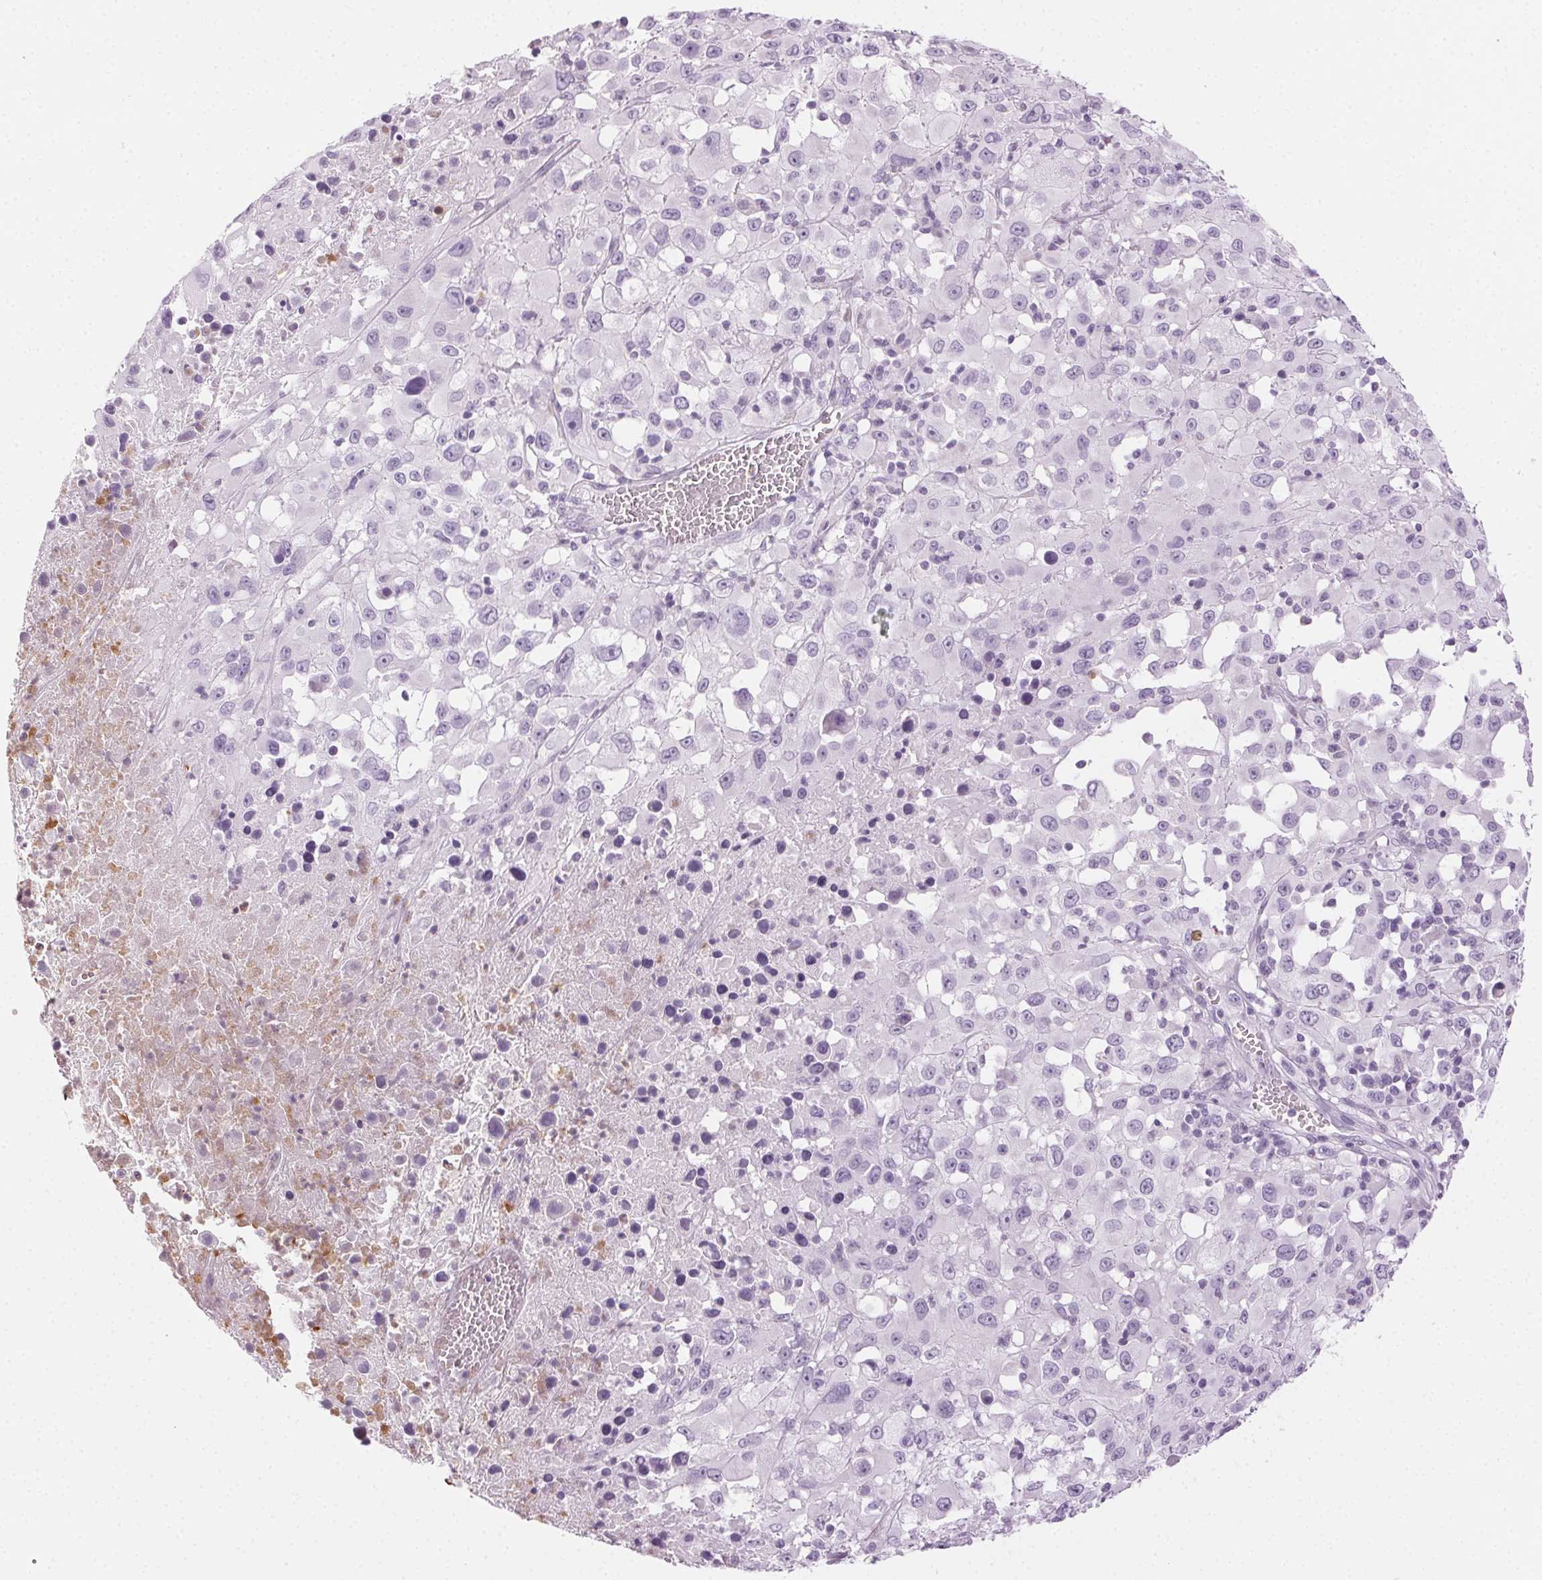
{"staining": {"intensity": "negative", "quantity": "none", "location": "none"}, "tissue": "melanoma", "cell_type": "Tumor cells", "image_type": "cancer", "snomed": [{"axis": "morphology", "description": "Malignant melanoma, Metastatic site"}, {"axis": "topography", "description": "Soft tissue"}], "caption": "Tumor cells are negative for brown protein staining in malignant melanoma (metastatic site). (DAB immunohistochemistry (IHC), high magnification).", "gene": "MPO", "patient": {"sex": "male", "age": 50}}